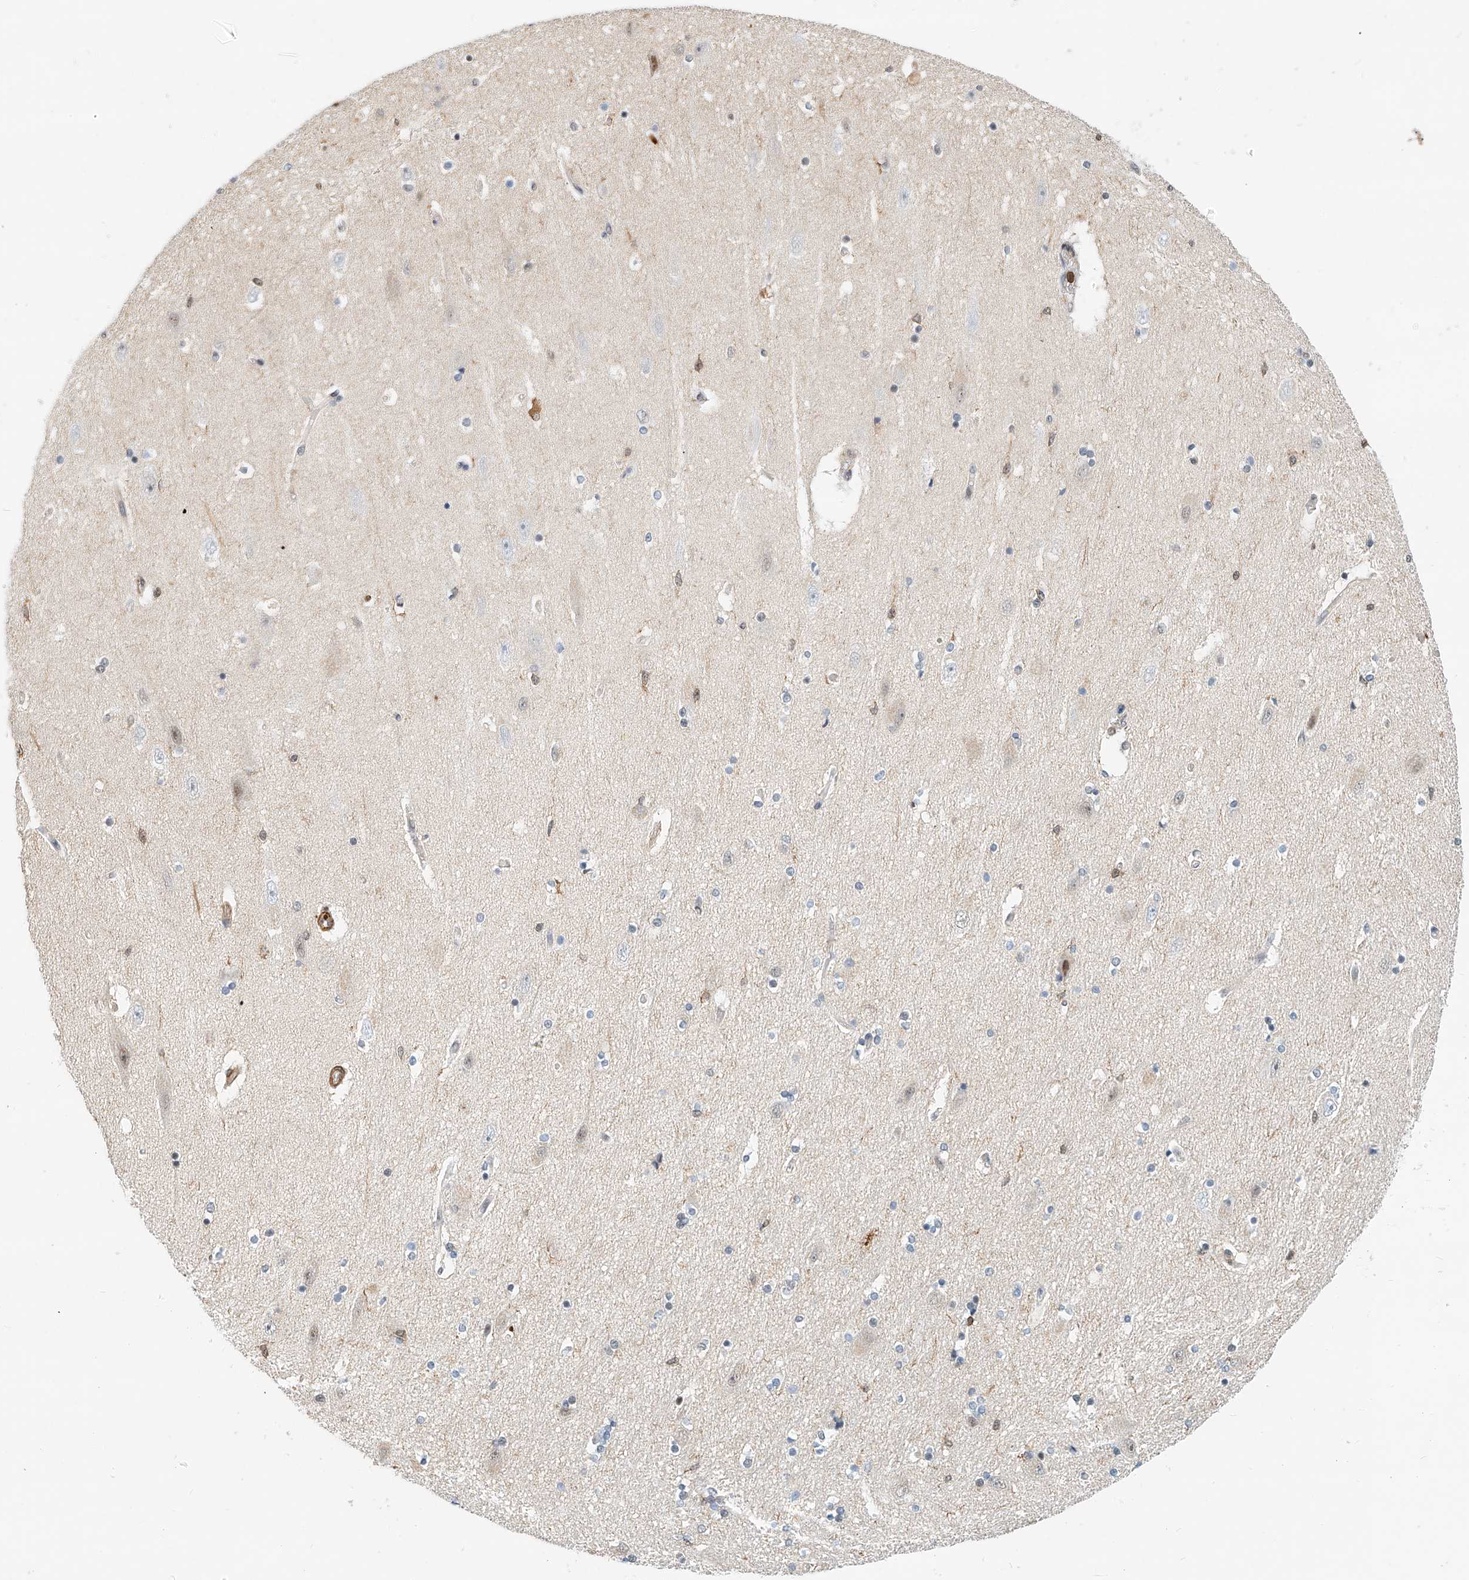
{"staining": {"intensity": "moderate", "quantity": "<25%", "location": "cytoplasmic/membranous"}, "tissue": "hippocampus", "cell_type": "Glial cells", "image_type": "normal", "snomed": [{"axis": "morphology", "description": "Normal tissue, NOS"}, {"axis": "topography", "description": "Hippocampus"}], "caption": "Immunohistochemistry (IHC) (DAB) staining of unremarkable human hippocampus shows moderate cytoplasmic/membranous protein staining in approximately <25% of glial cells.", "gene": "MICAL1", "patient": {"sex": "female", "age": 54}}